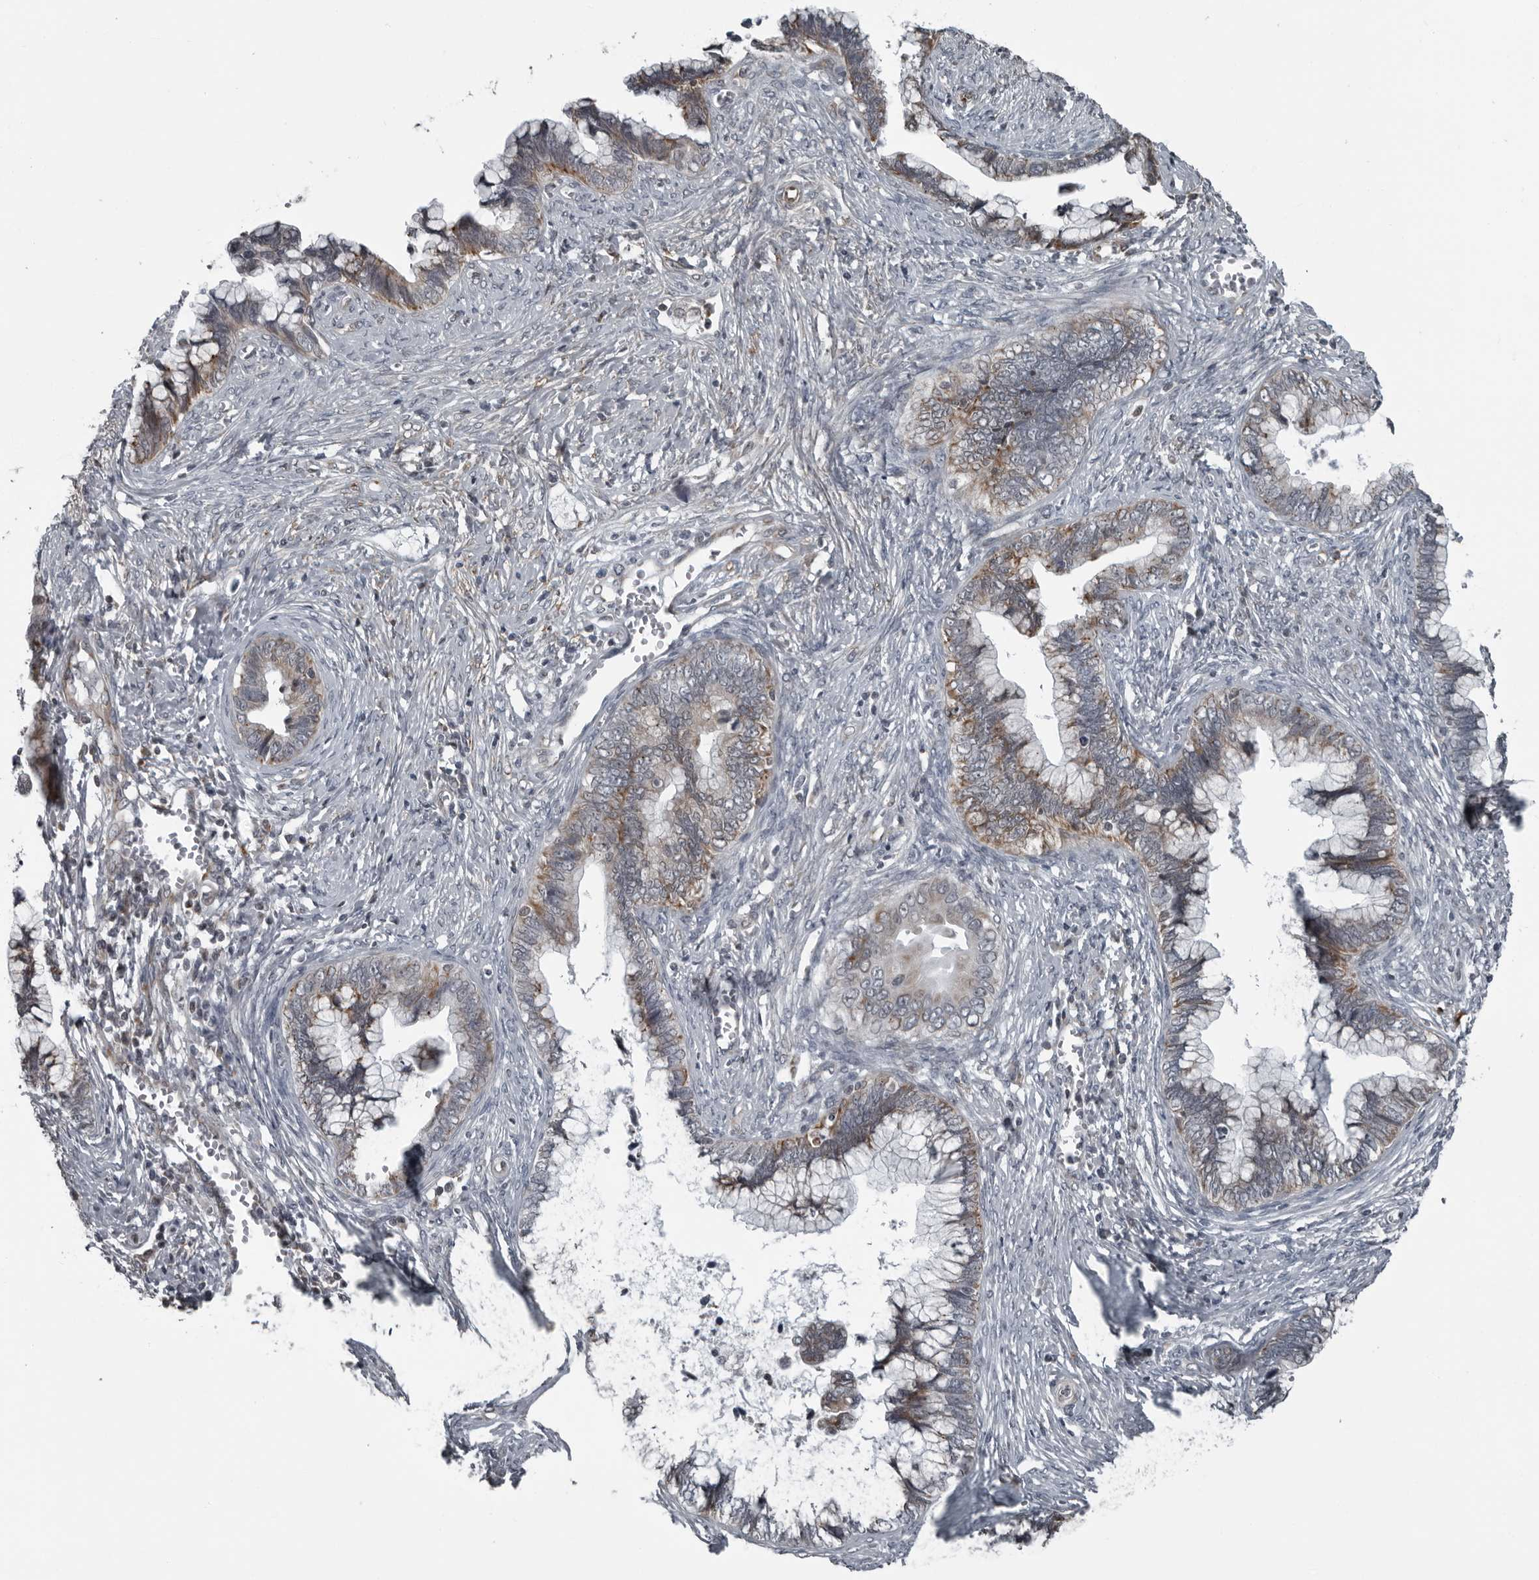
{"staining": {"intensity": "weak", "quantity": "25%-75%", "location": "cytoplasmic/membranous"}, "tissue": "cervical cancer", "cell_type": "Tumor cells", "image_type": "cancer", "snomed": [{"axis": "morphology", "description": "Adenocarcinoma, NOS"}, {"axis": "topography", "description": "Cervix"}], "caption": "A brown stain shows weak cytoplasmic/membranous positivity of a protein in human cervical cancer tumor cells. The staining was performed using DAB (3,3'-diaminobenzidine), with brown indicating positive protein expression. Nuclei are stained blue with hematoxylin.", "gene": "RTCA", "patient": {"sex": "female", "age": 44}}